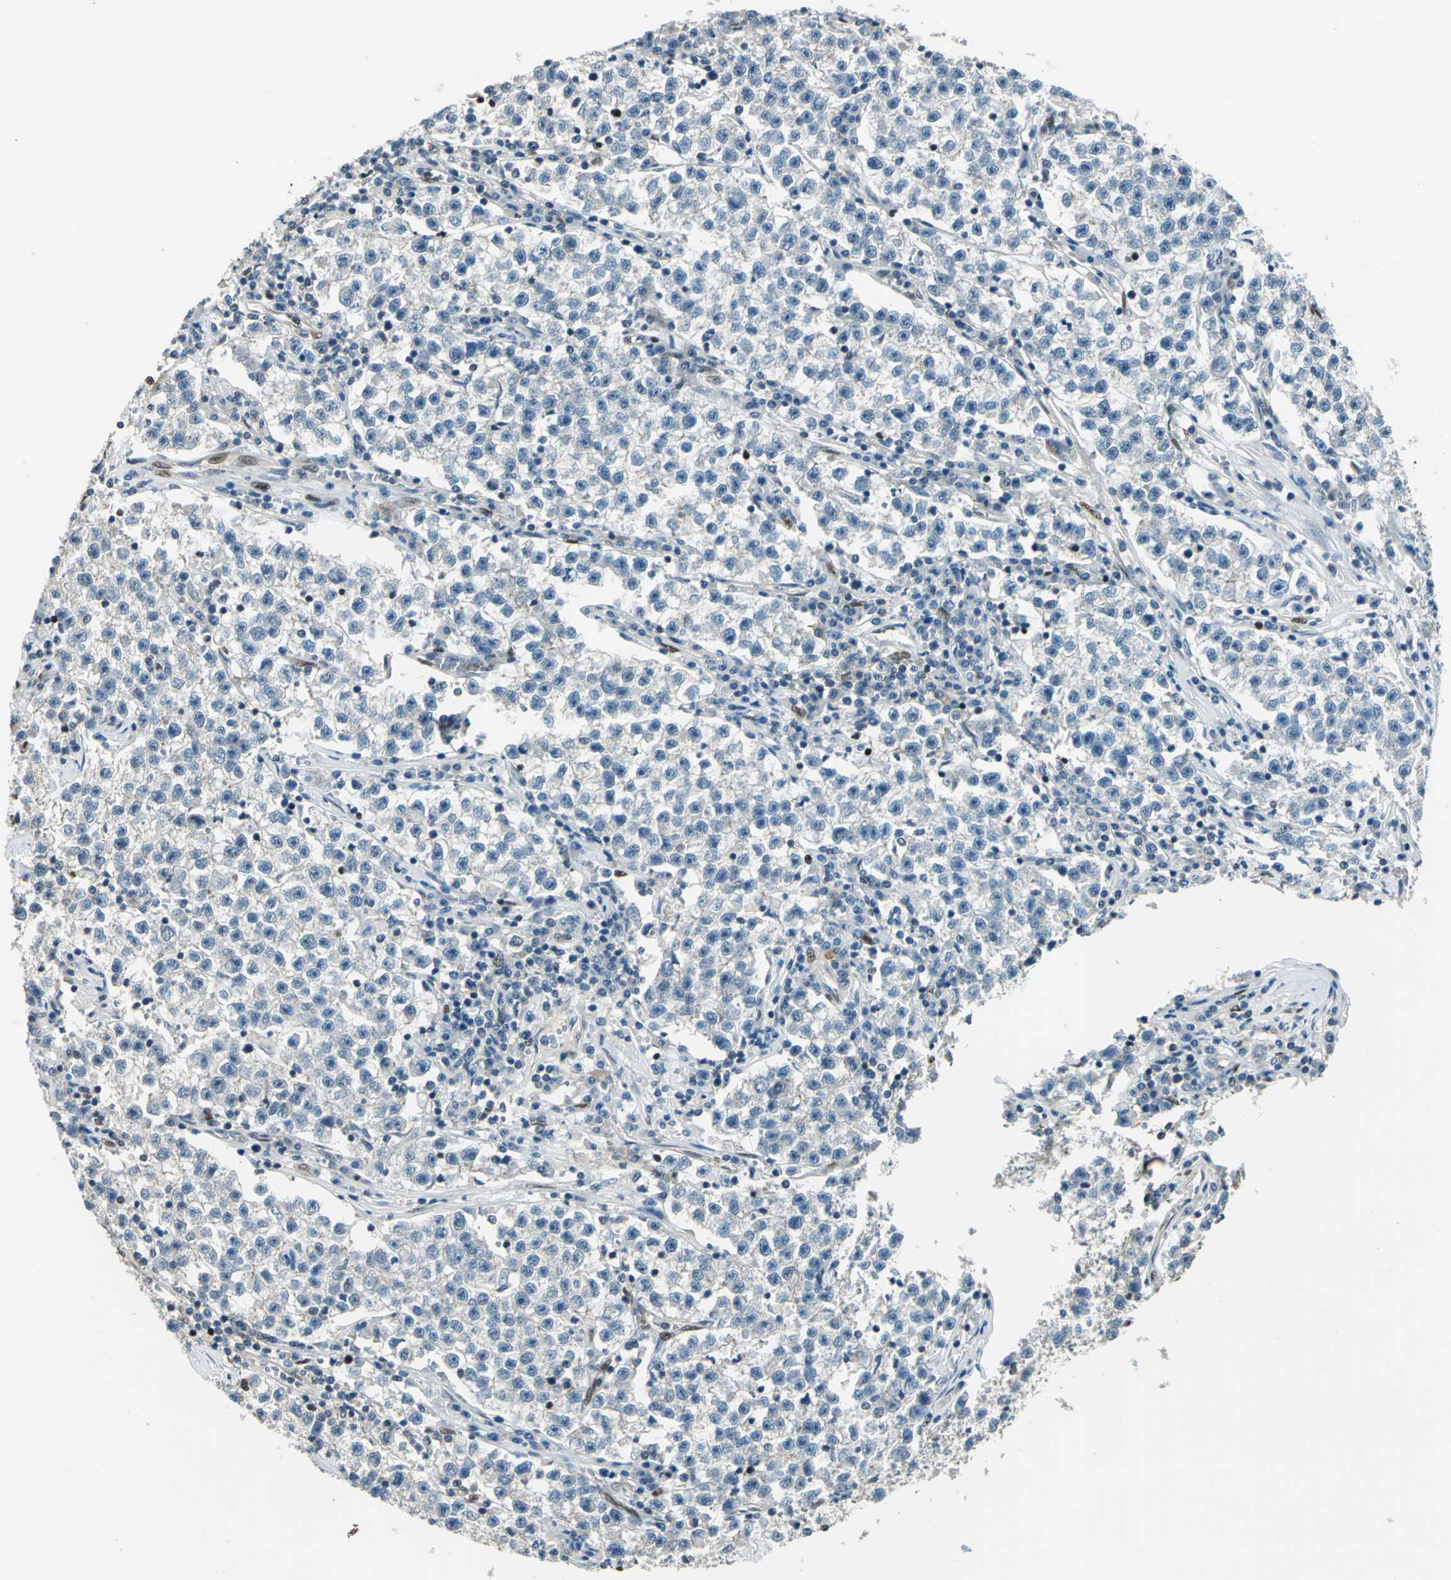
{"staining": {"intensity": "negative", "quantity": "none", "location": "none"}, "tissue": "testis cancer", "cell_type": "Tumor cells", "image_type": "cancer", "snomed": [{"axis": "morphology", "description": "Seminoma, NOS"}, {"axis": "topography", "description": "Testis"}], "caption": "IHC of human testis seminoma exhibits no positivity in tumor cells.", "gene": "NFIA", "patient": {"sex": "male", "age": 22}}